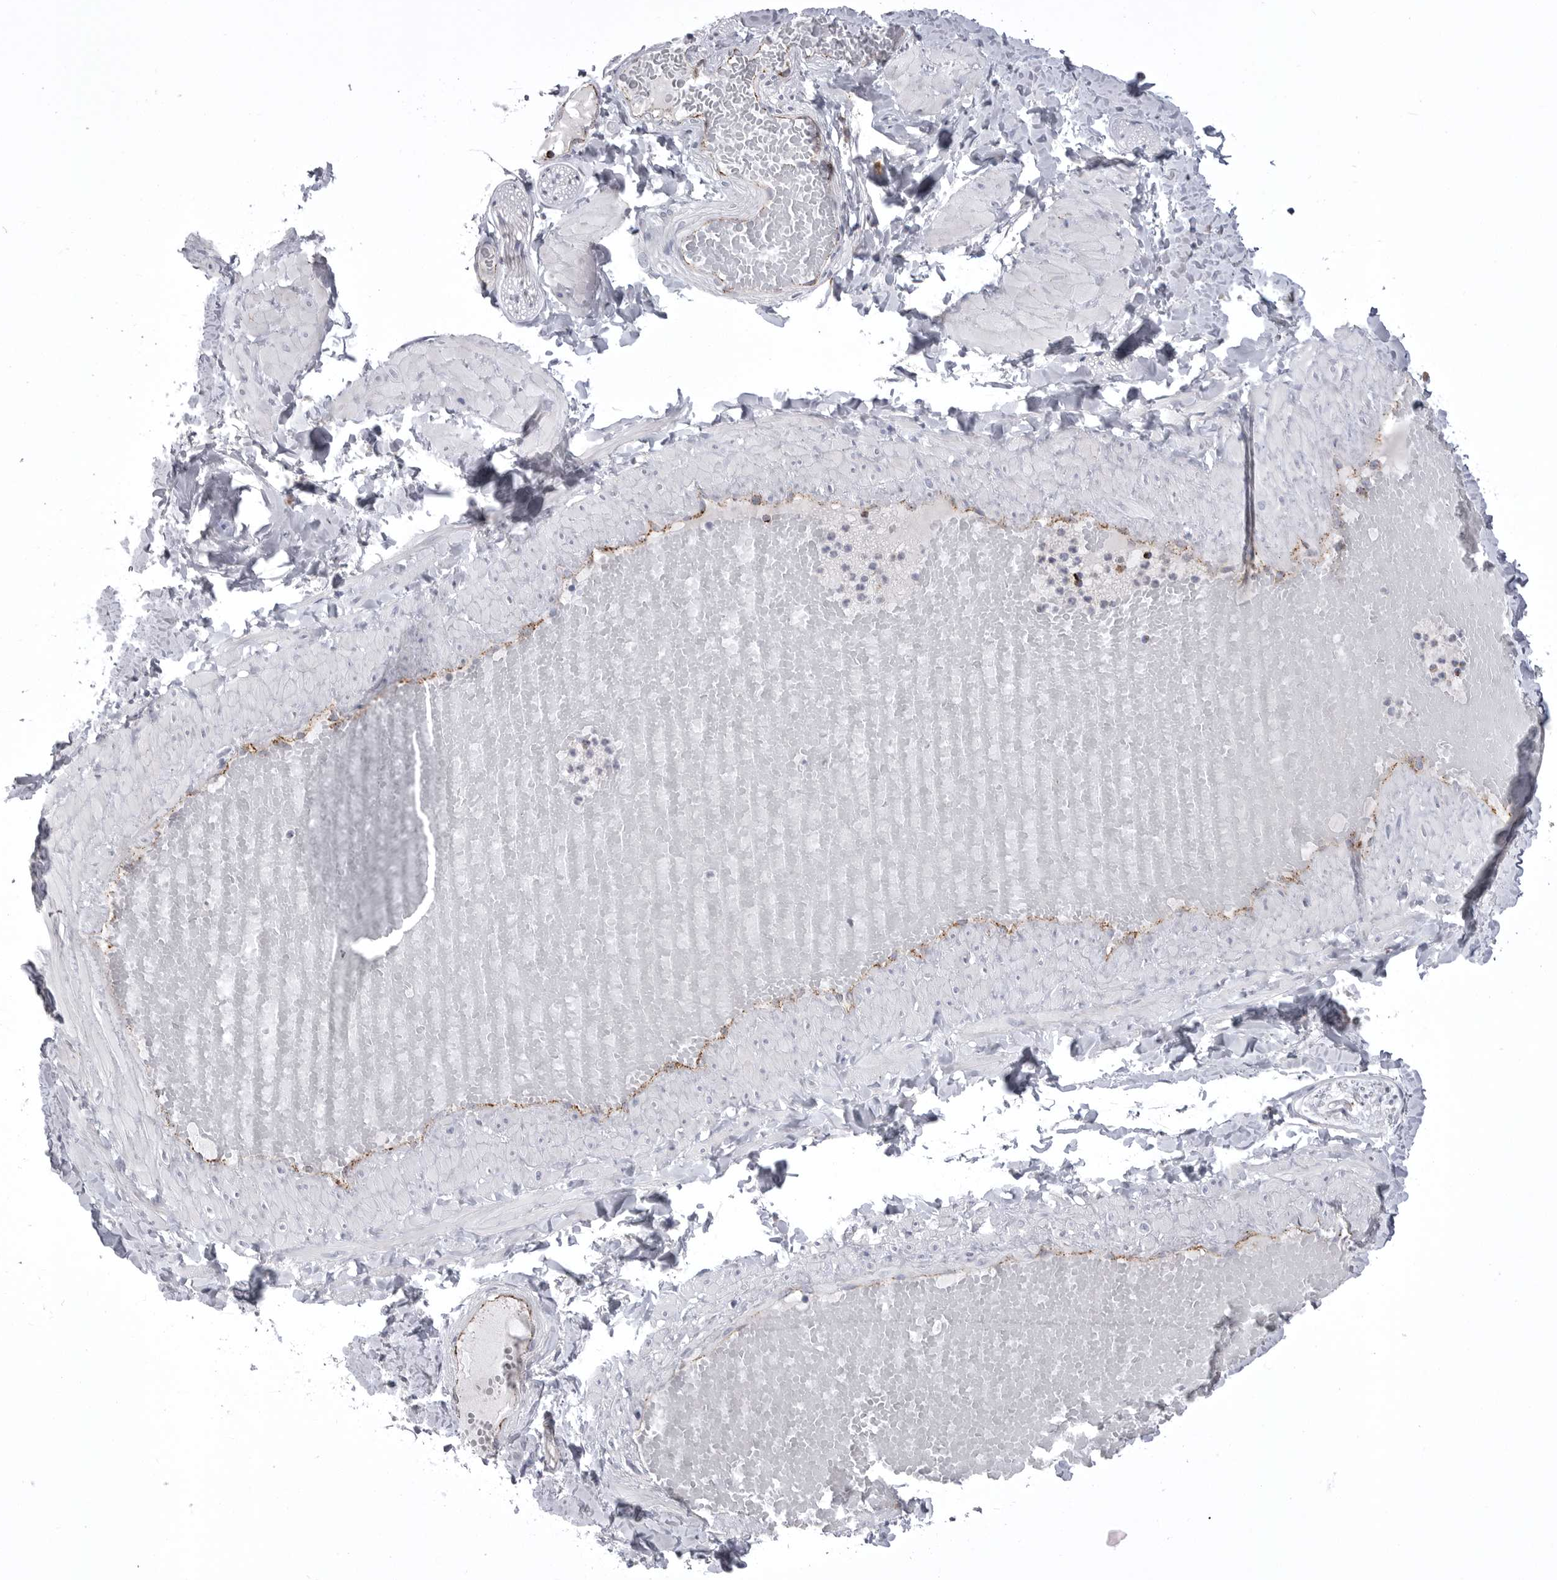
{"staining": {"intensity": "negative", "quantity": "none", "location": "none"}, "tissue": "adipose tissue", "cell_type": "Adipocytes", "image_type": "normal", "snomed": [{"axis": "morphology", "description": "Normal tissue, NOS"}, {"axis": "topography", "description": "Adipose tissue"}, {"axis": "topography", "description": "Vascular tissue"}, {"axis": "topography", "description": "Peripheral nerve tissue"}], "caption": "Immunohistochemical staining of benign adipose tissue displays no significant staining in adipocytes. (Stains: DAB immunohistochemistry (IHC) with hematoxylin counter stain, Microscopy: brightfield microscopy at high magnification).", "gene": "PSPN", "patient": {"sex": "male", "age": 25}}